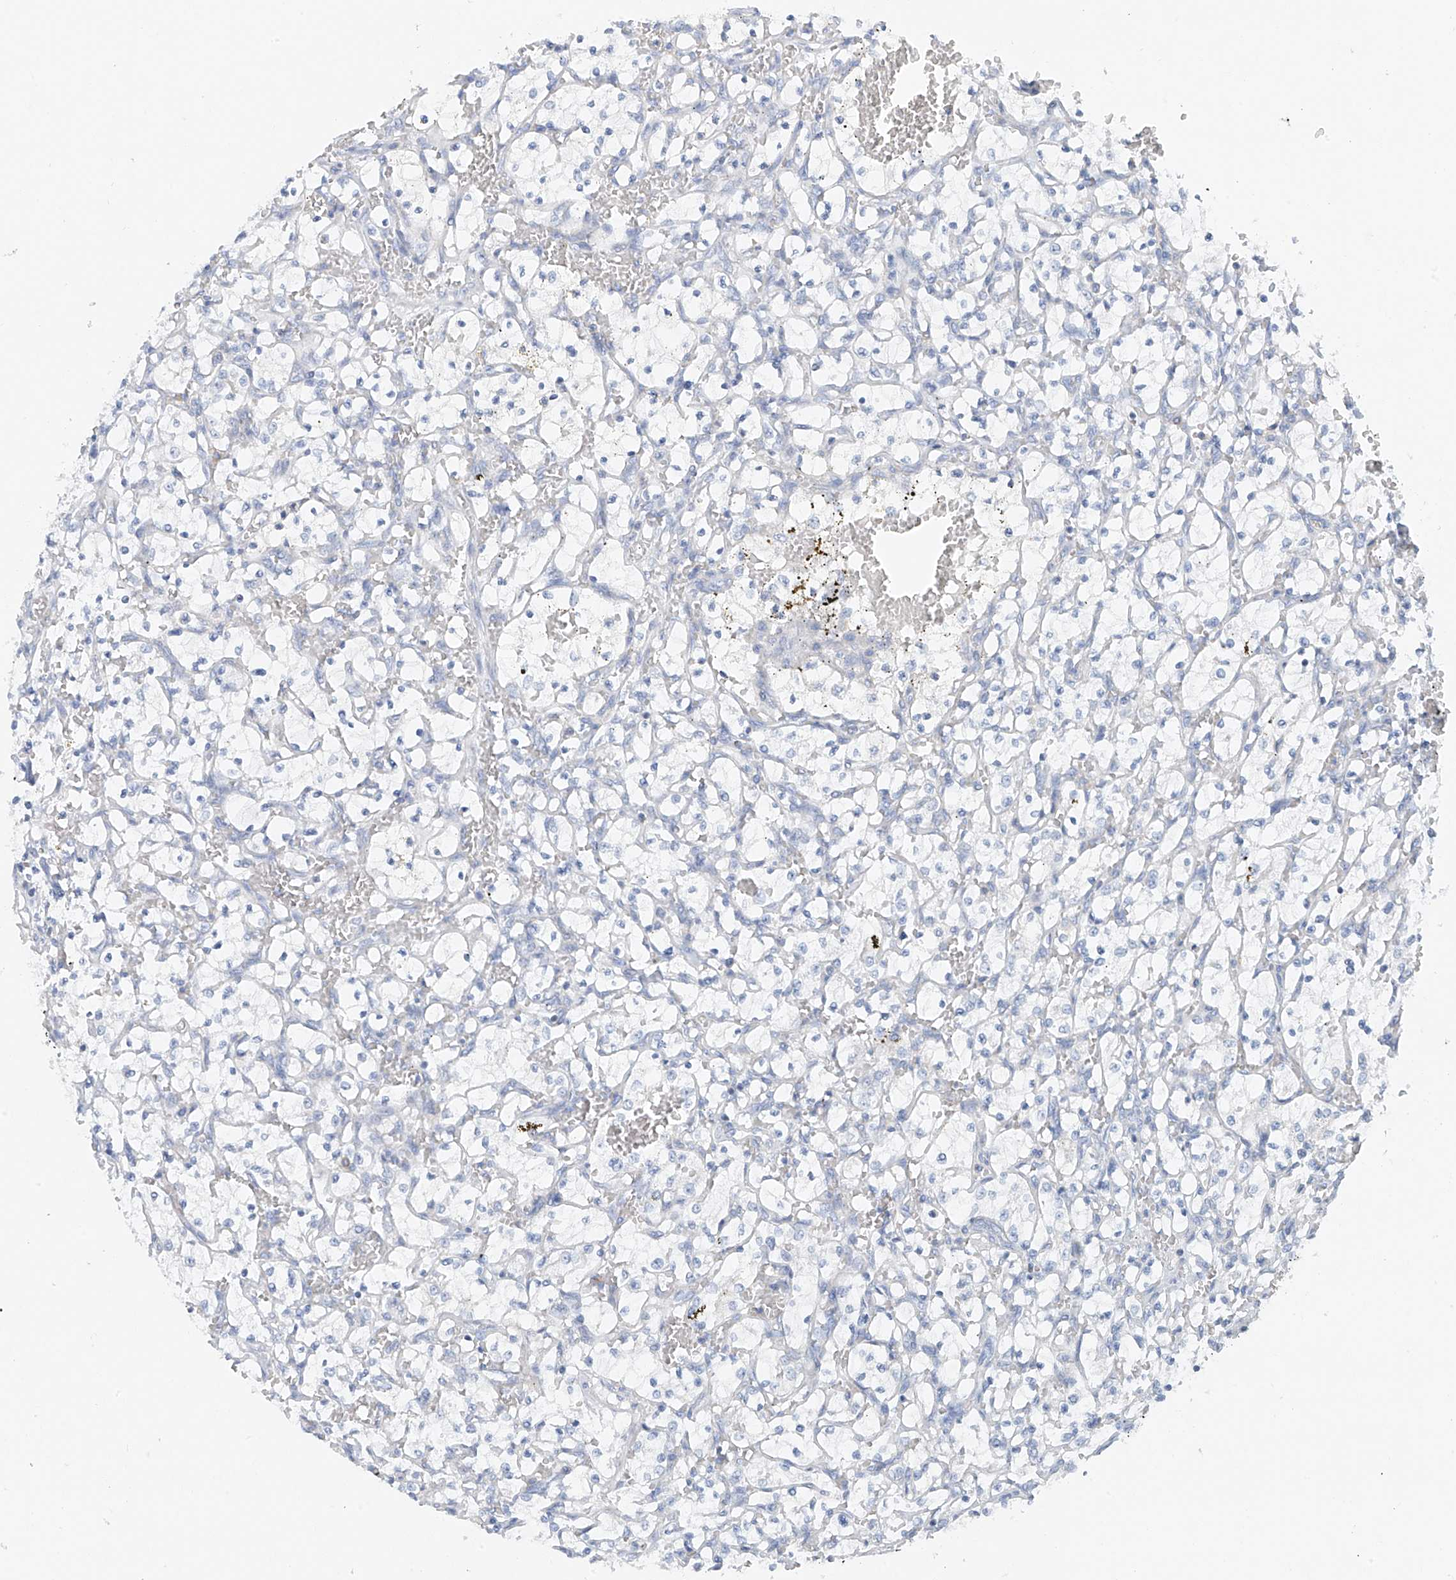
{"staining": {"intensity": "negative", "quantity": "none", "location": "none"}, "tissue": "renal cancer", "cell_type": "Tumor cells", "image_type": "cancer", "snomed": [{"axis": "morphology", "description": "Adenocarcinoma, NOS"}, {"axis": "topography", "description": "Kidney"}], "caption": "DAB immunohistochemical staining of renal cancer demonstrates no significant expression in tumor cells.", "gene": "POMGNT2", "patient": {"sex": "female", "age": 69}}